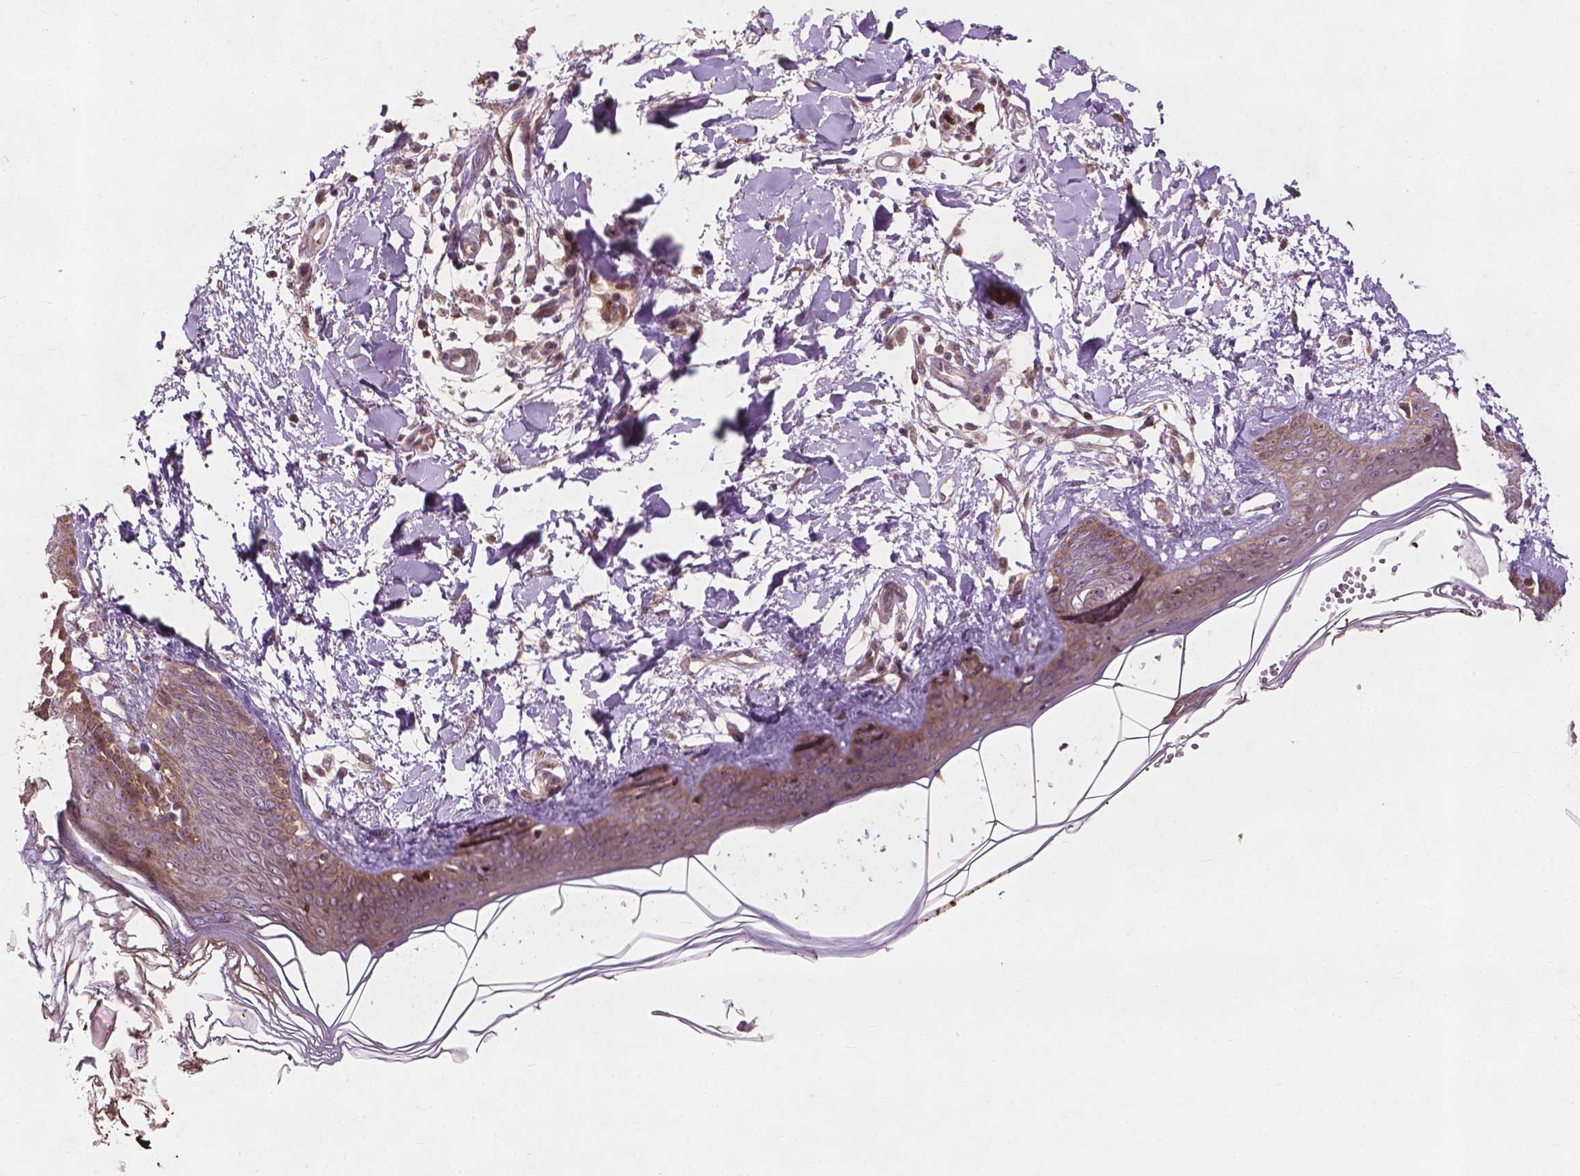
{"staining": {"intensity": "moderate", "quantity": "25%-75%", "location": "cytoplasmic/membranous"}, "tissue": "skin", "cell_type": "Fibroblasts", "image_type": "normal", "snomed": [{"axis": "morphology", "description": "Normal tissue, NOS"}, {"axis": "topography", "description": "Skin"}], "caption": "An image showing moderate cytoplasmic/membranous expression in about 25%-75% of fibroblasts in benign skin, as visualized by brown immunohistochemical staining.", "gene": "B3GALNT2", "patient": {"sex": "female", "age": 34}}